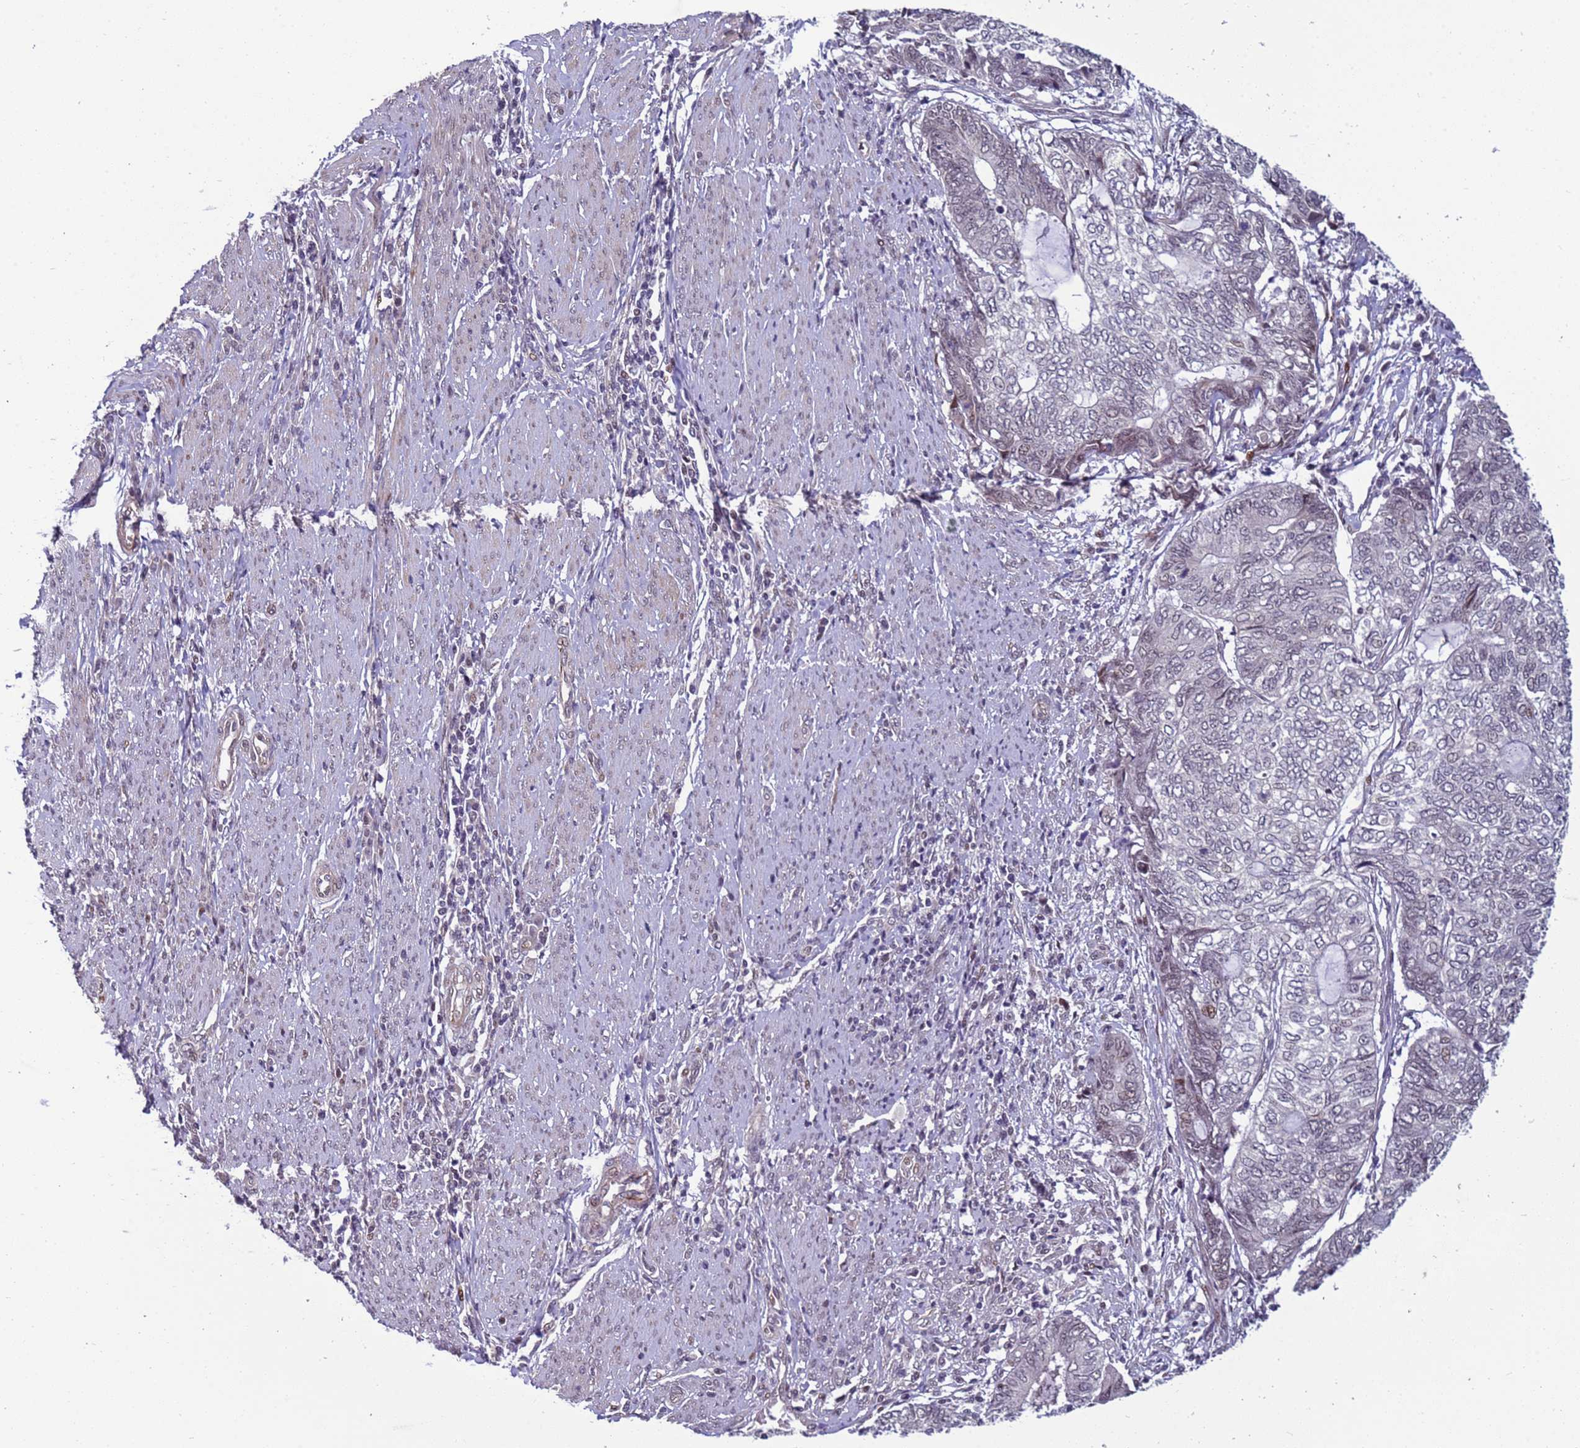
{"staining": {"intensity": "moderate", "quantity": "<25%", "location": "nuclear"}, "tissue": "endometrial cancer", "cell_type": "Tumor cells", "image_type": "cancer", "snomed": [{"axis": "morphology", "description": "Adenocarcinoma, NOS"}, {"axis": "topography", "description": "Uterus"}, {"axis": "topography", "description": "Endometrium"}], "caption": "Adenocarcinoma (endometrial) stained with IHC shows moderate nuclear expression in approximately <25% of tumor cells.", "gene": "SHC3", "patient": {"sex": "female", "age": 70}}